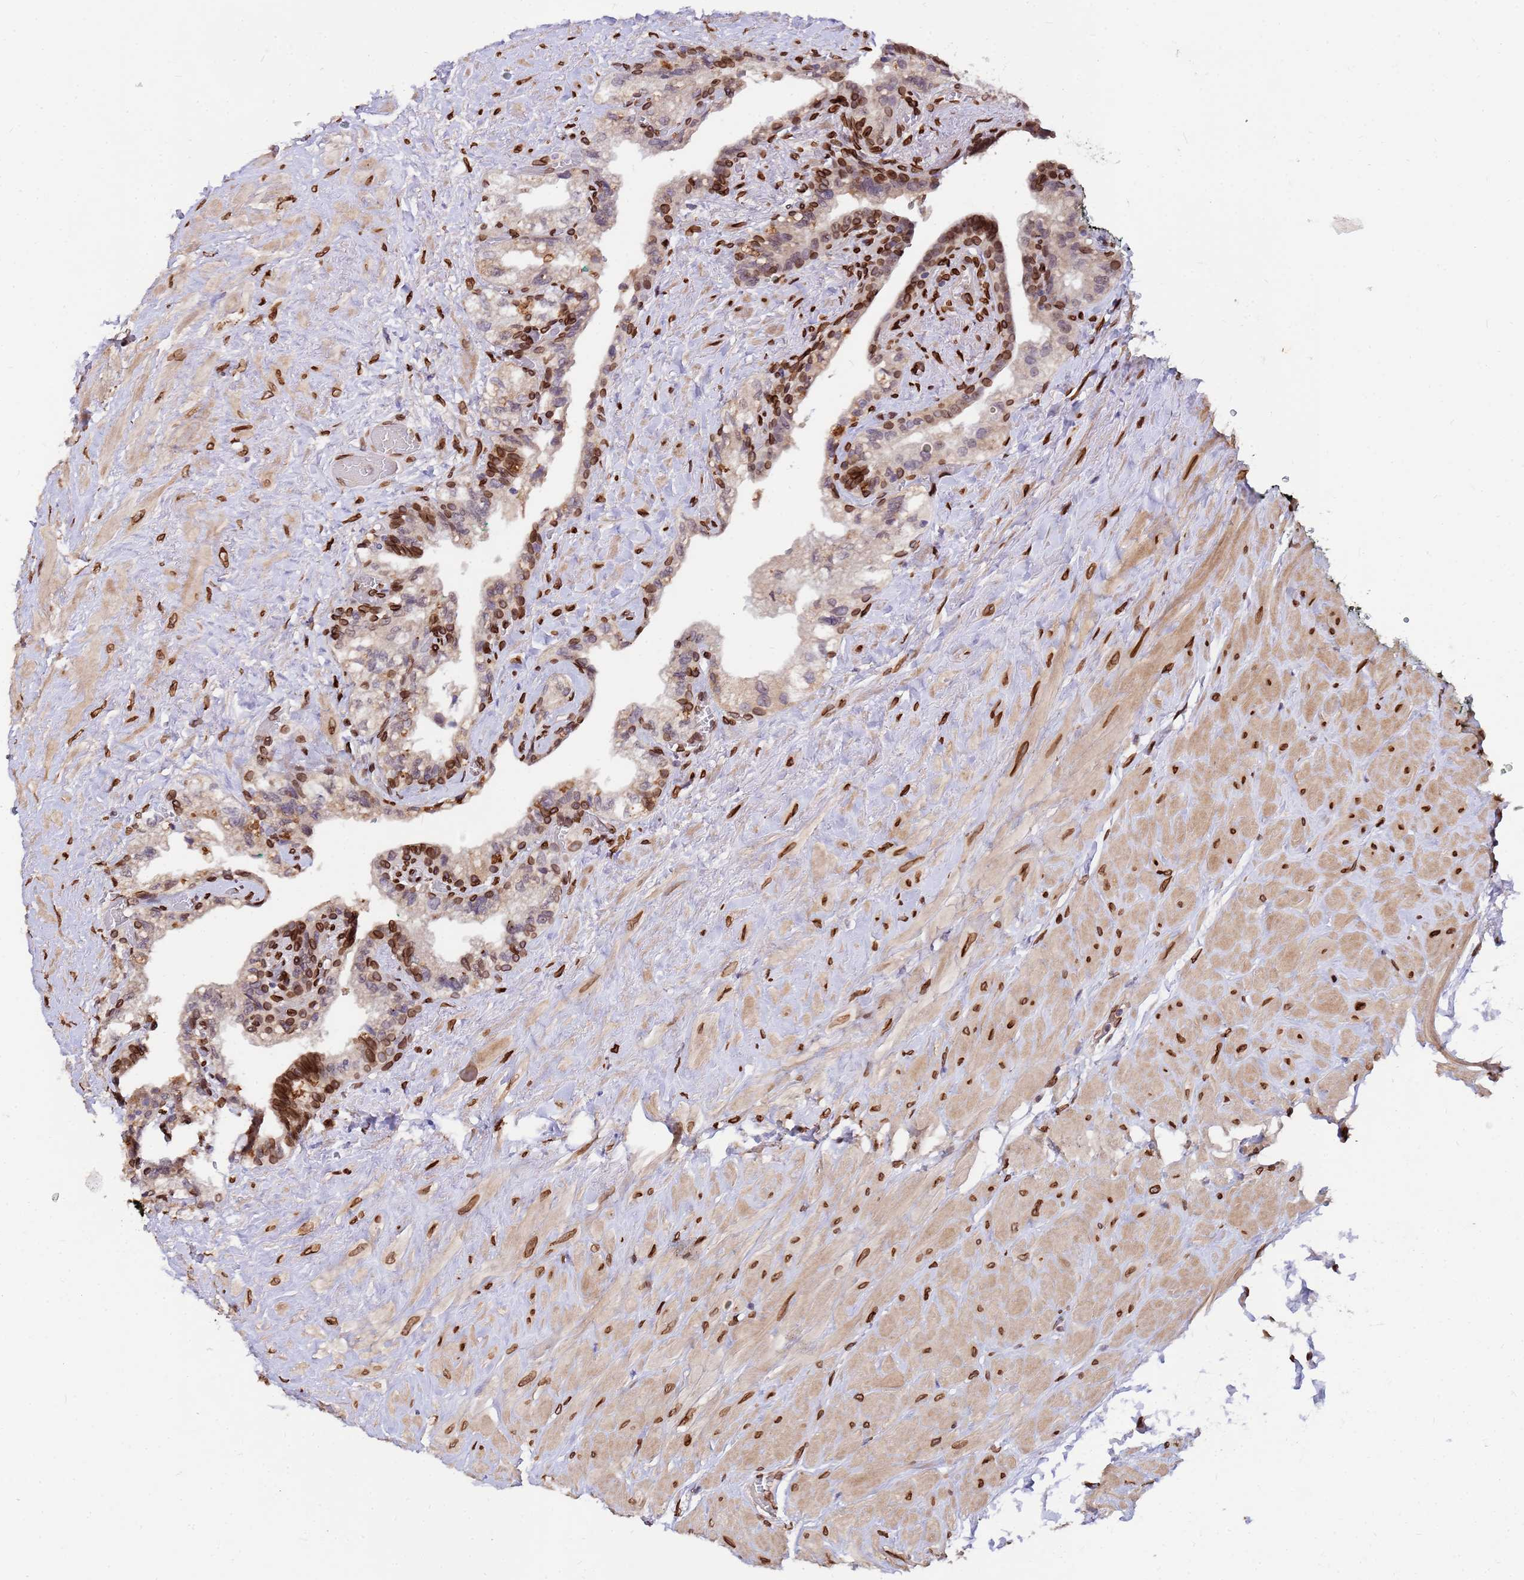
{"staining": {"intensity": "strong", "quantity": "<25%", "location": "cytoplasmic/membranous,nuclear"}, "tissue": "seminal vesicle", "cell_type": "Glandular cells", "image_type": "normal", "snomed": [{"axis": "morphology", "description": "Normal tissue, NOS"}, {"axis": "topography", "description": "Seminal veicle"}, {"axis": "topography", "description": "Peripheral nerve tissue"}], "caption": "Strong cytoplasmic/membranous,nuclear expression for a protein is identified in about <25% of glandular cells of unremarkable seminal vesicle using immunohistochemistry (IHC).", "gene": "GPR135", "patient": {"sex": "male", "age": 60}}